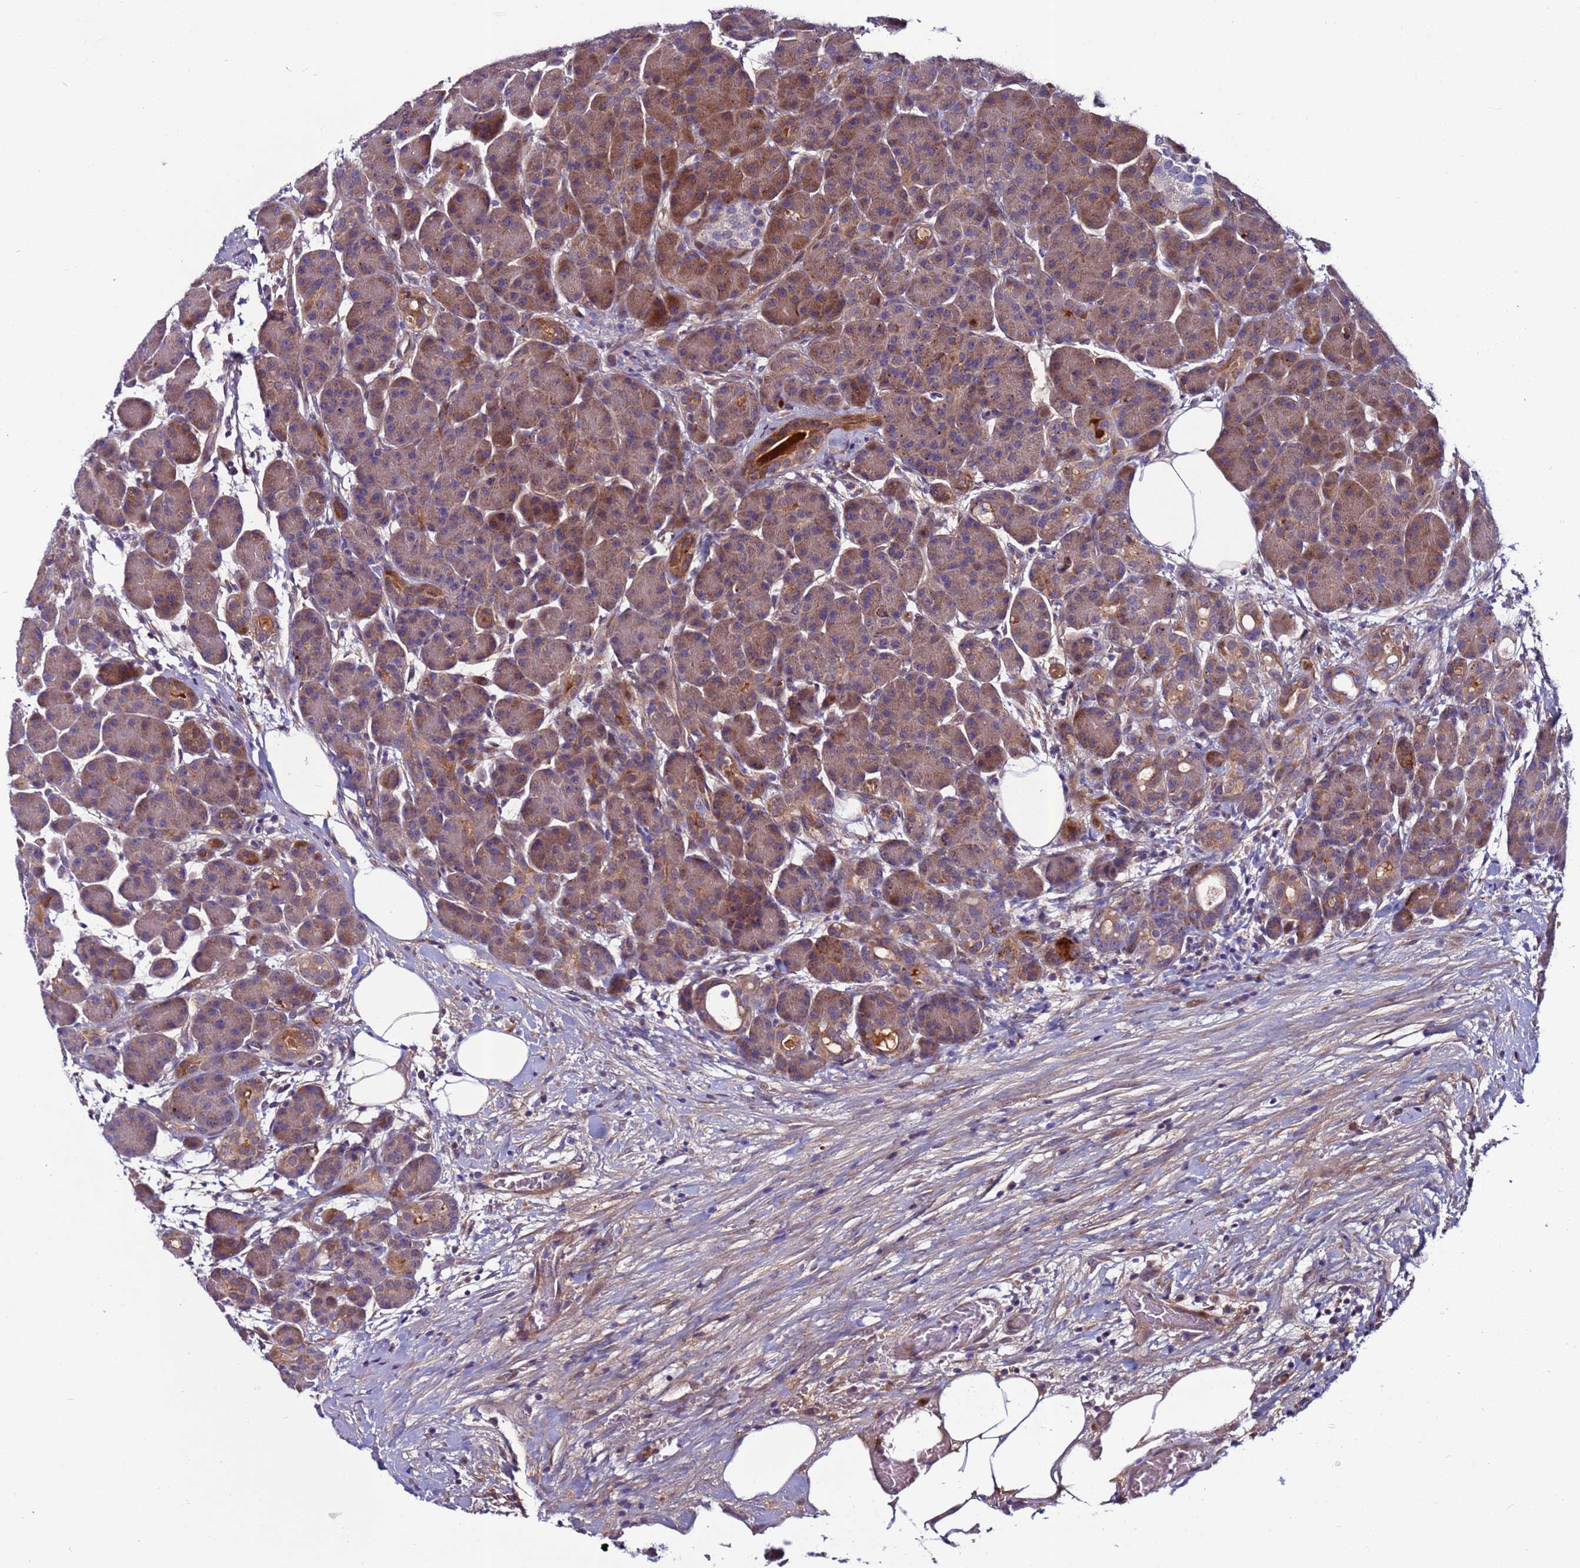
{"staining": {"intensity": "moderate", "quantity": ">75%", "location": "cytoplasmic/membranous"}, "tissue": "pancreas", "cell_type": "Exocrine glandular cells", "image_type": "normal", "snomed": [{"axis": "morphology", "description": "Normal tissue, NOS"}, {"axis": "topography", "description": "Pancreas"}], "caption": "Pancreas stained with a brown dye shows moderate cytoplasmic/membranous positive staining in approximately >75% of exocrine glandular cells.", "gene": "C8G", "patient": {"sex": "male", "age": 63}}